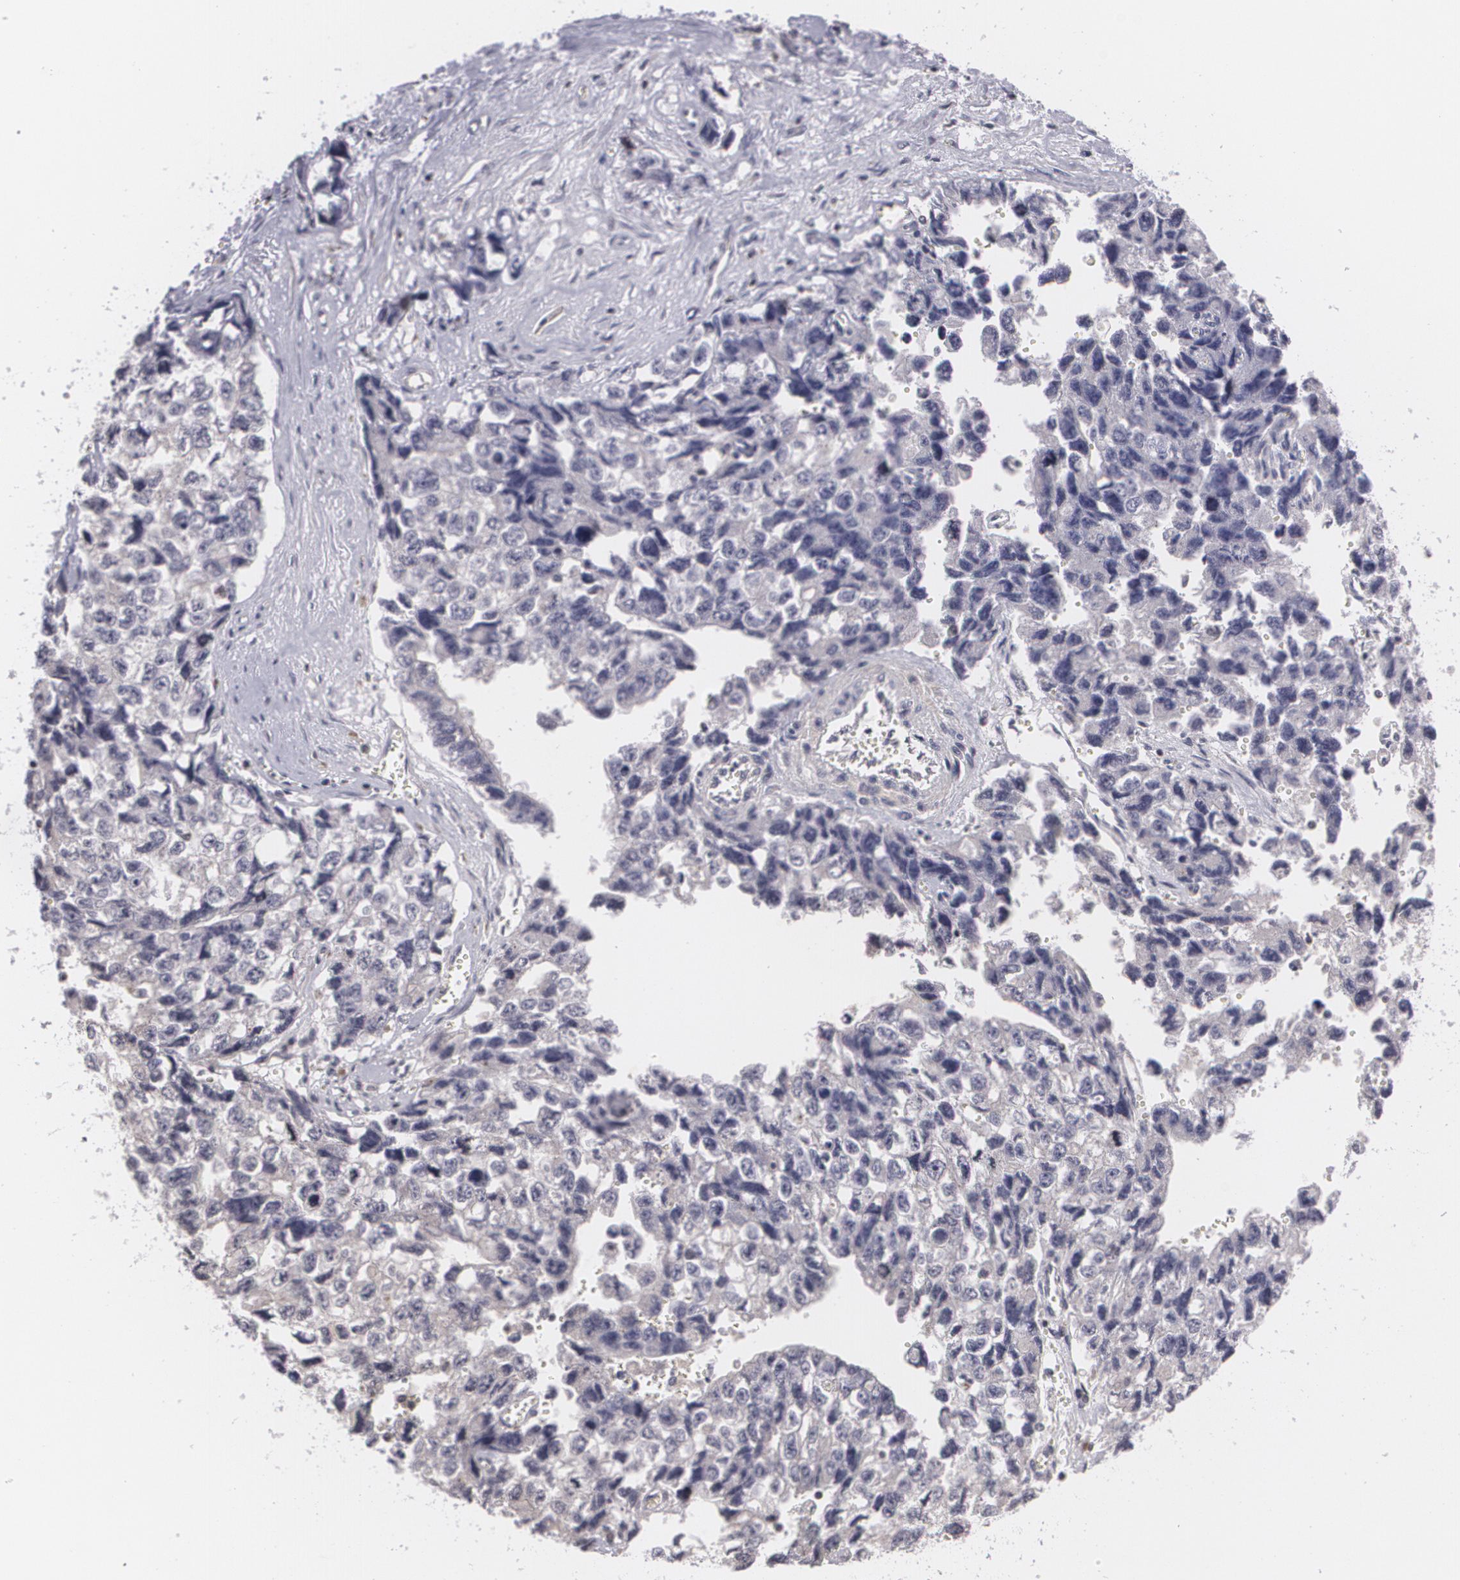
{"staining": {"intensity": "negative", "quantity": "none", "location": "none"}, "tissue": "testis cancer", "cell_type": "Tumor cells", "image_type": "cancer", "snomed": [{"axis": "morphology", "description": "Carcinoma, Embryonal, NOS"}, {"axis": "topography", "description": "Testis"}], "caption": "Human testis embryonal carcinoma stained for a protein using immunohistochemistry shows no positivity in tumor cells.", "gene": "MUC1", "patient": {"sex": "male", "age": 31}}